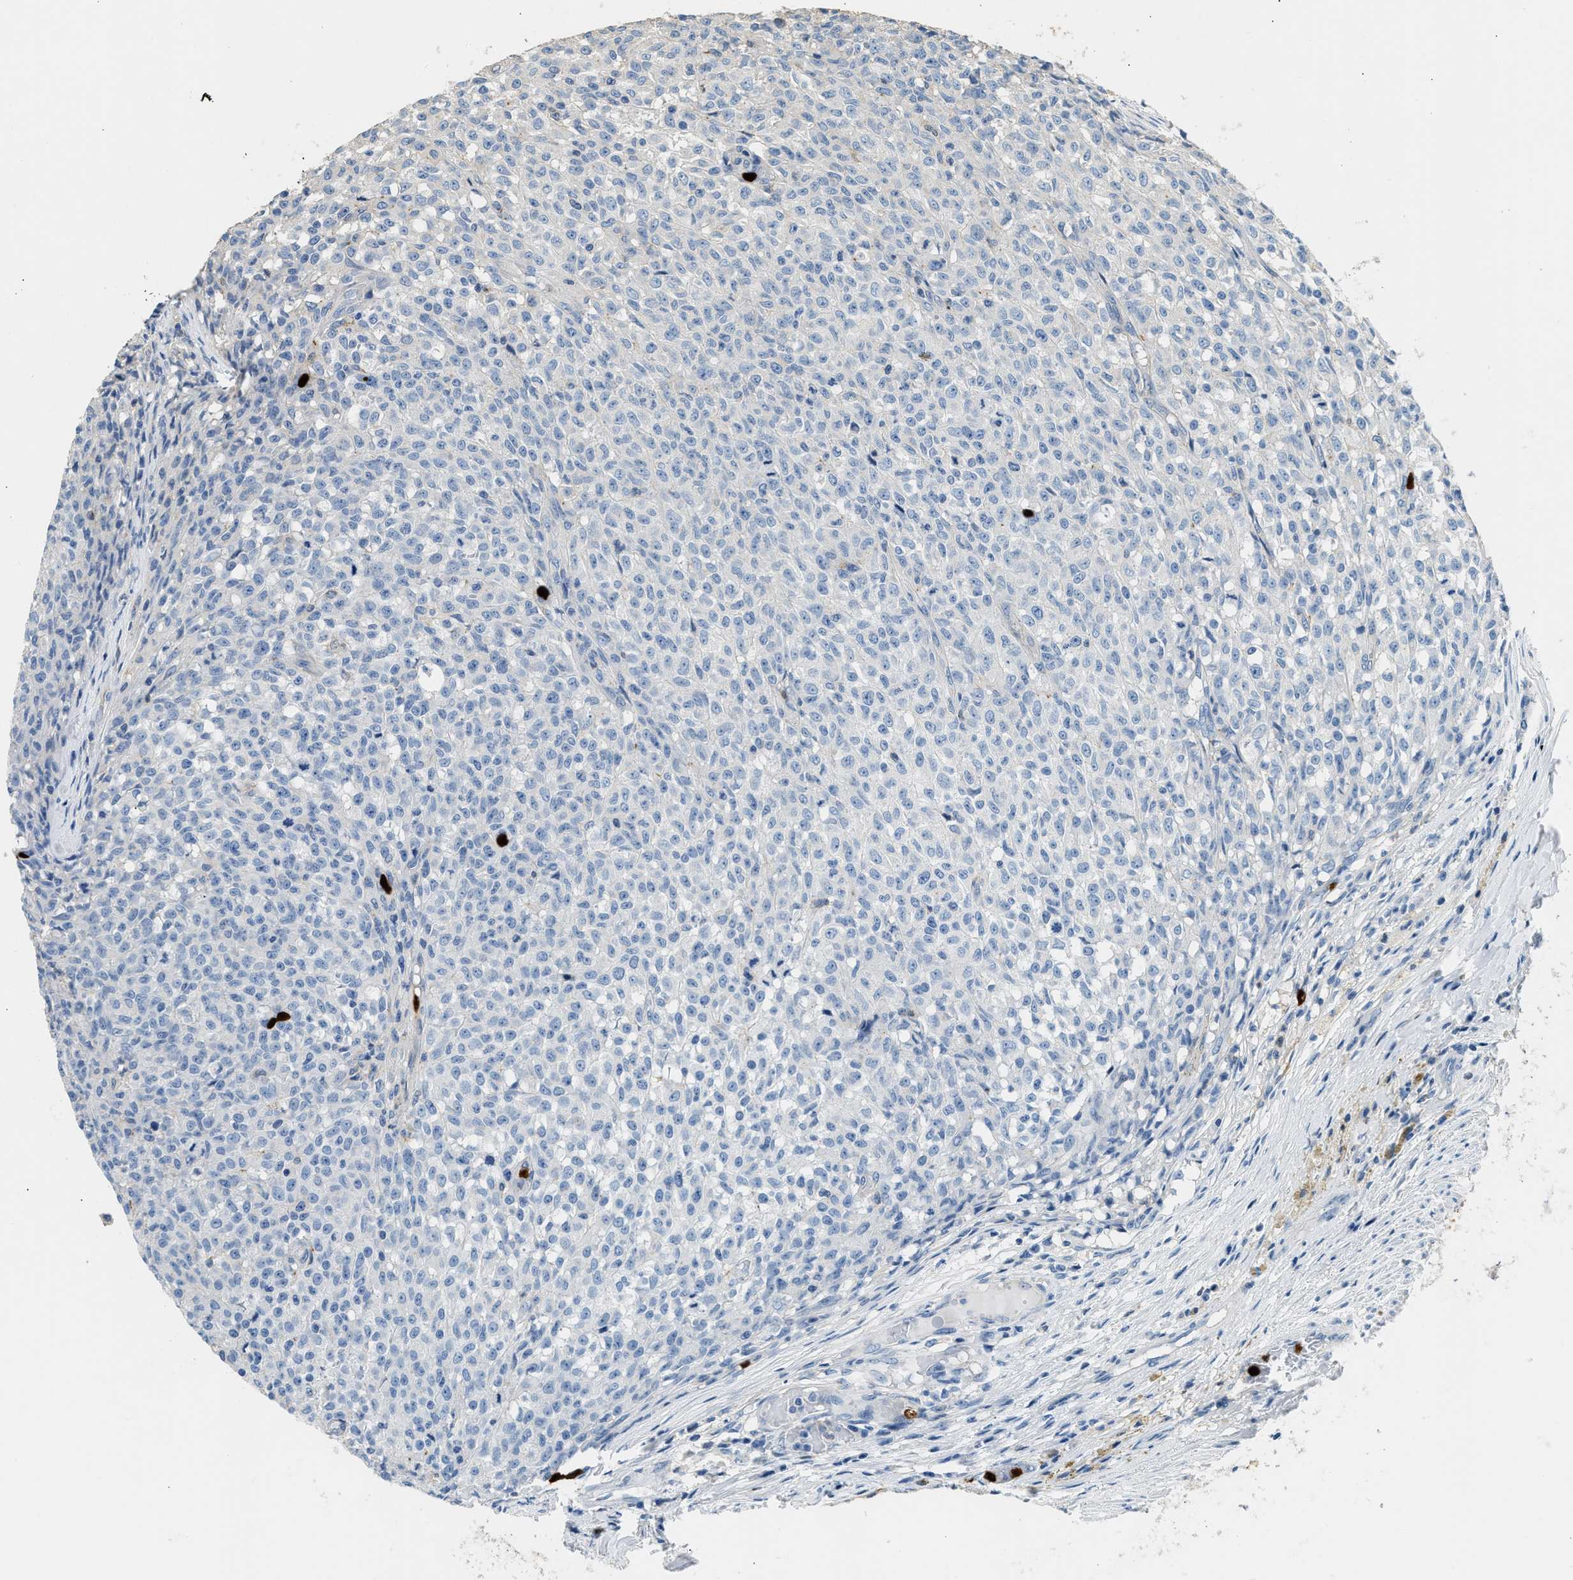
{"staining": {"intensity": "negative", "quantity": "none", "location": "none"}, "tissue": "testis cancer", "cell_type": "Tumor cells", "image_type": "cancer", "snomed": [{"axis": "morphology", "description": "Seminoma, NOS"}, {"axis": "topography", "description": "Testis"}], "caption": "Immunohistochemical staining of testis cancer demonstrates no significant staining in tumor cells. The staining was performed using DAB (3,3'-diaminobenzidine) to visualize the protein expression in brown, while the nuclei were stained in blue with hematoxylin (Magnification: 20x).", "gene": "ANXA3", "patient": {"sex": "male", "age": 59}}